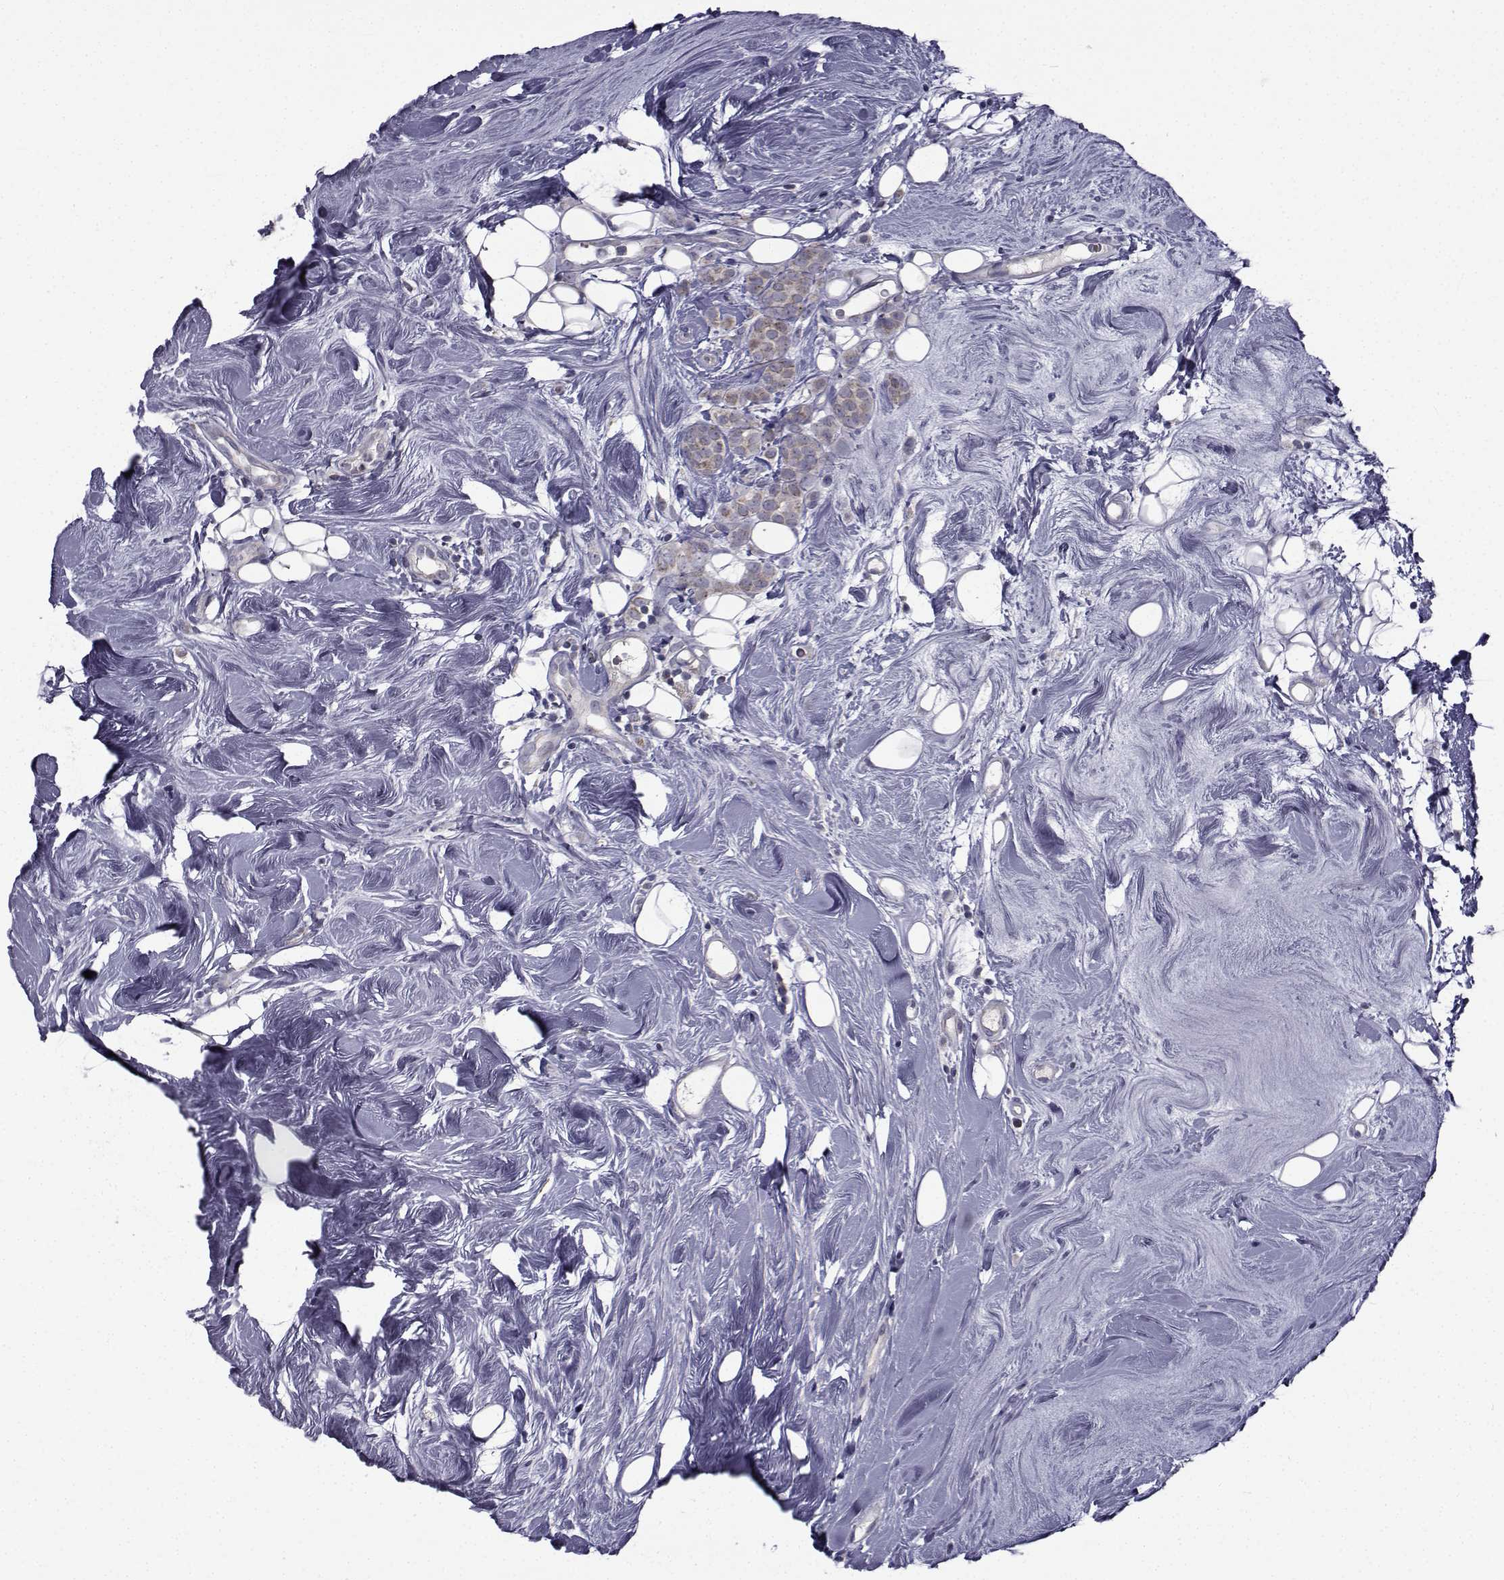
{"staining": {"intensity": "weak", "quantity": "25%-75%", "location": "cytoplasmic/membranous"}, "tissue": "breast cancer", "cell_type": "Tumor cells", "image_type": "cancer", "snomed": [{"axis": "morphology", "description": "Lobular carcinoma"}, {"axis": "topography", "description": "Breast"}], "caption": "The immunohistochemical stain labels weak cytoplasmic/membranous positivity in tumor cells of breast lobular carcinoma tissue.", "gene": "ANGPT1", "patient": {"sex": "female", "age": 49}}